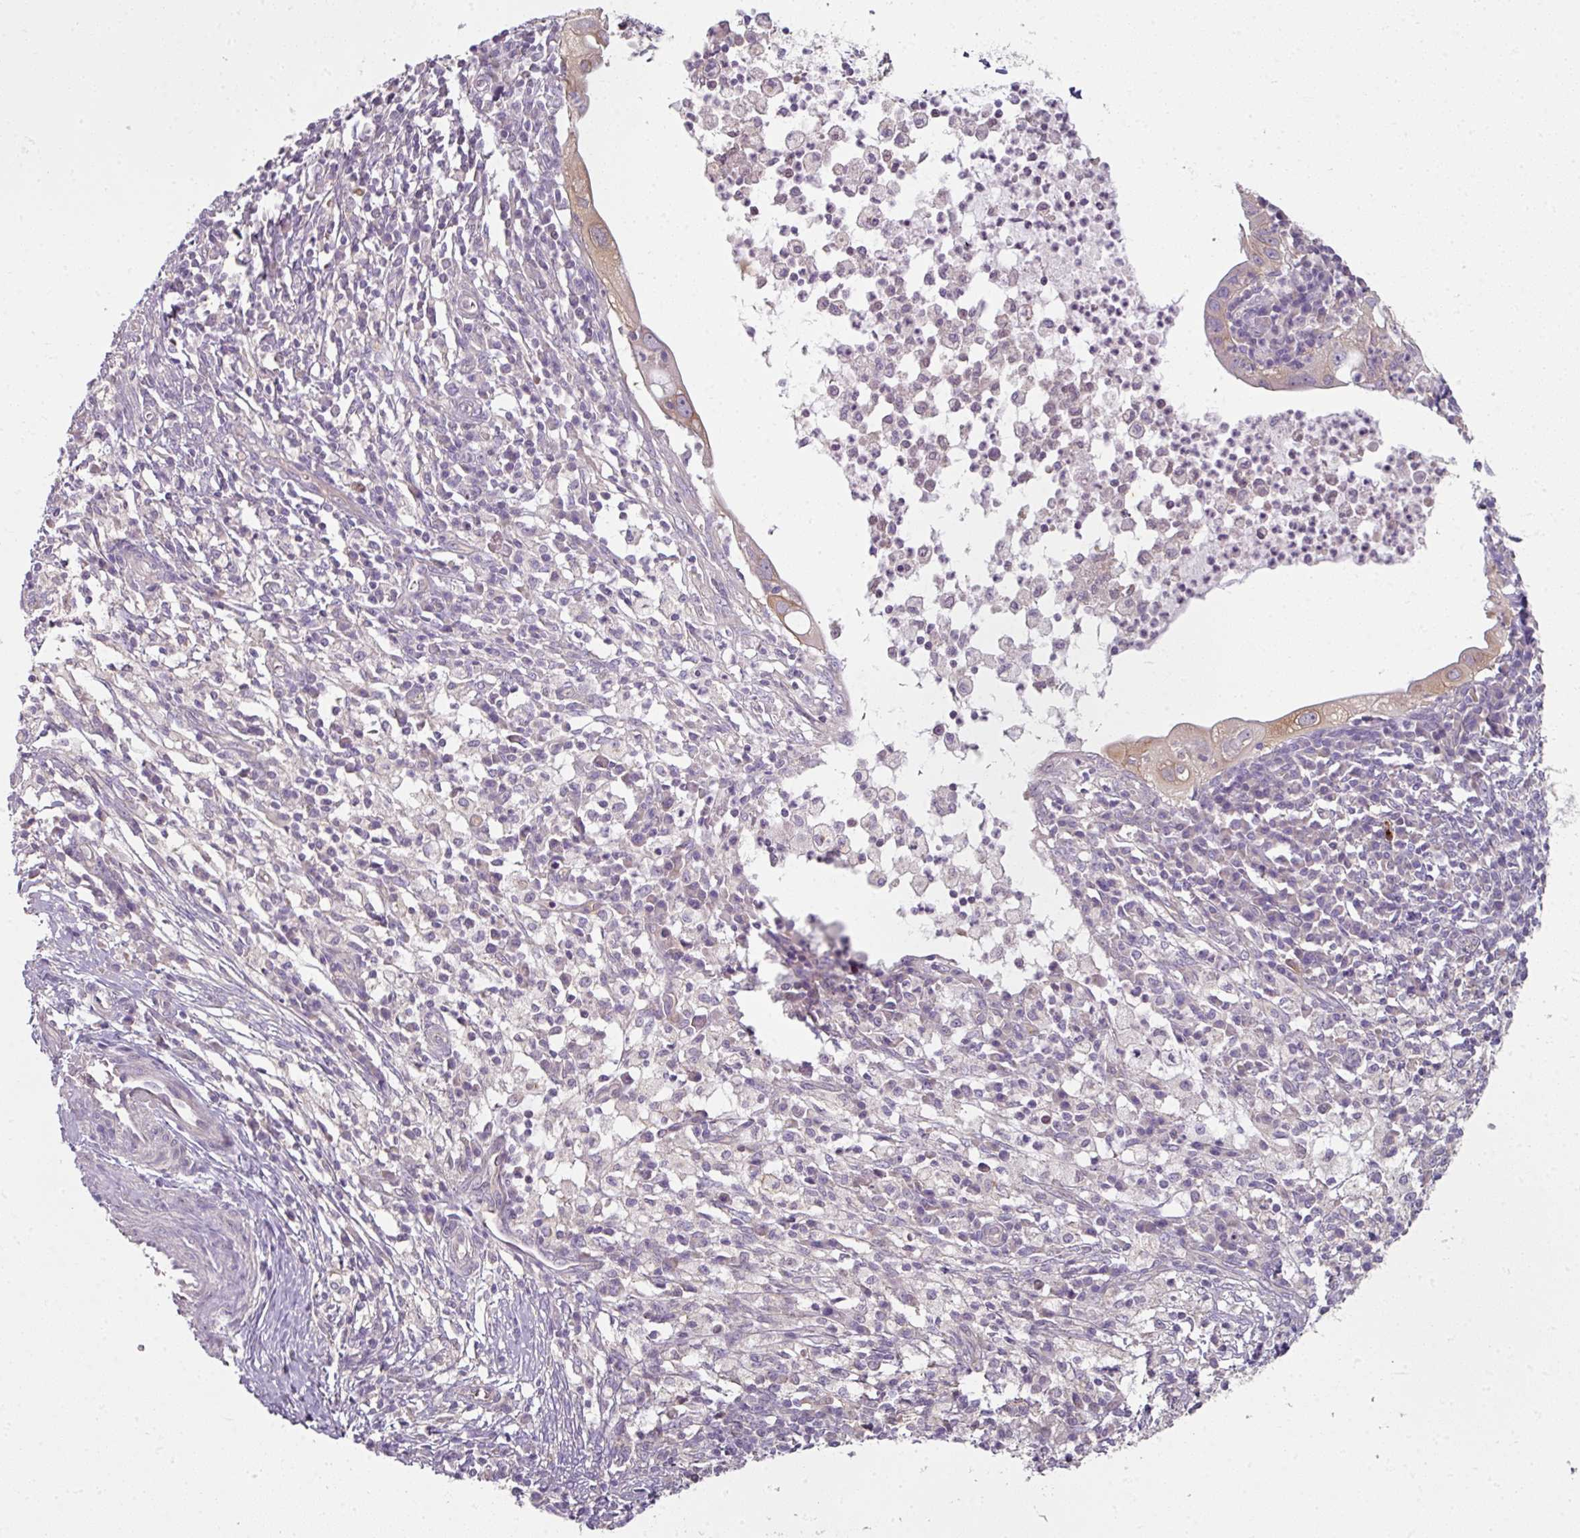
{"staining": {"intensity": "moderate", "quantity": "<25%", "location": "cytoplasmic/membranous"}, "tissue": "cervical cancer", "cell_type": "Tumor cells", "image_type": "cancer", "snomed": [{"axis": "morphology", "description": "Adenocarcinoma, NOS"}, {"axis": "topography", "description": "Cervix"}], "caption": "A photomicrograph of cervical cancer (adenocarcinoma) stained for a protein displays moderate cytoplasmic/membranous brown staining in tumor cells.", "gene": "C19orf33", "patient": {"sex": "female", "age": 36}}